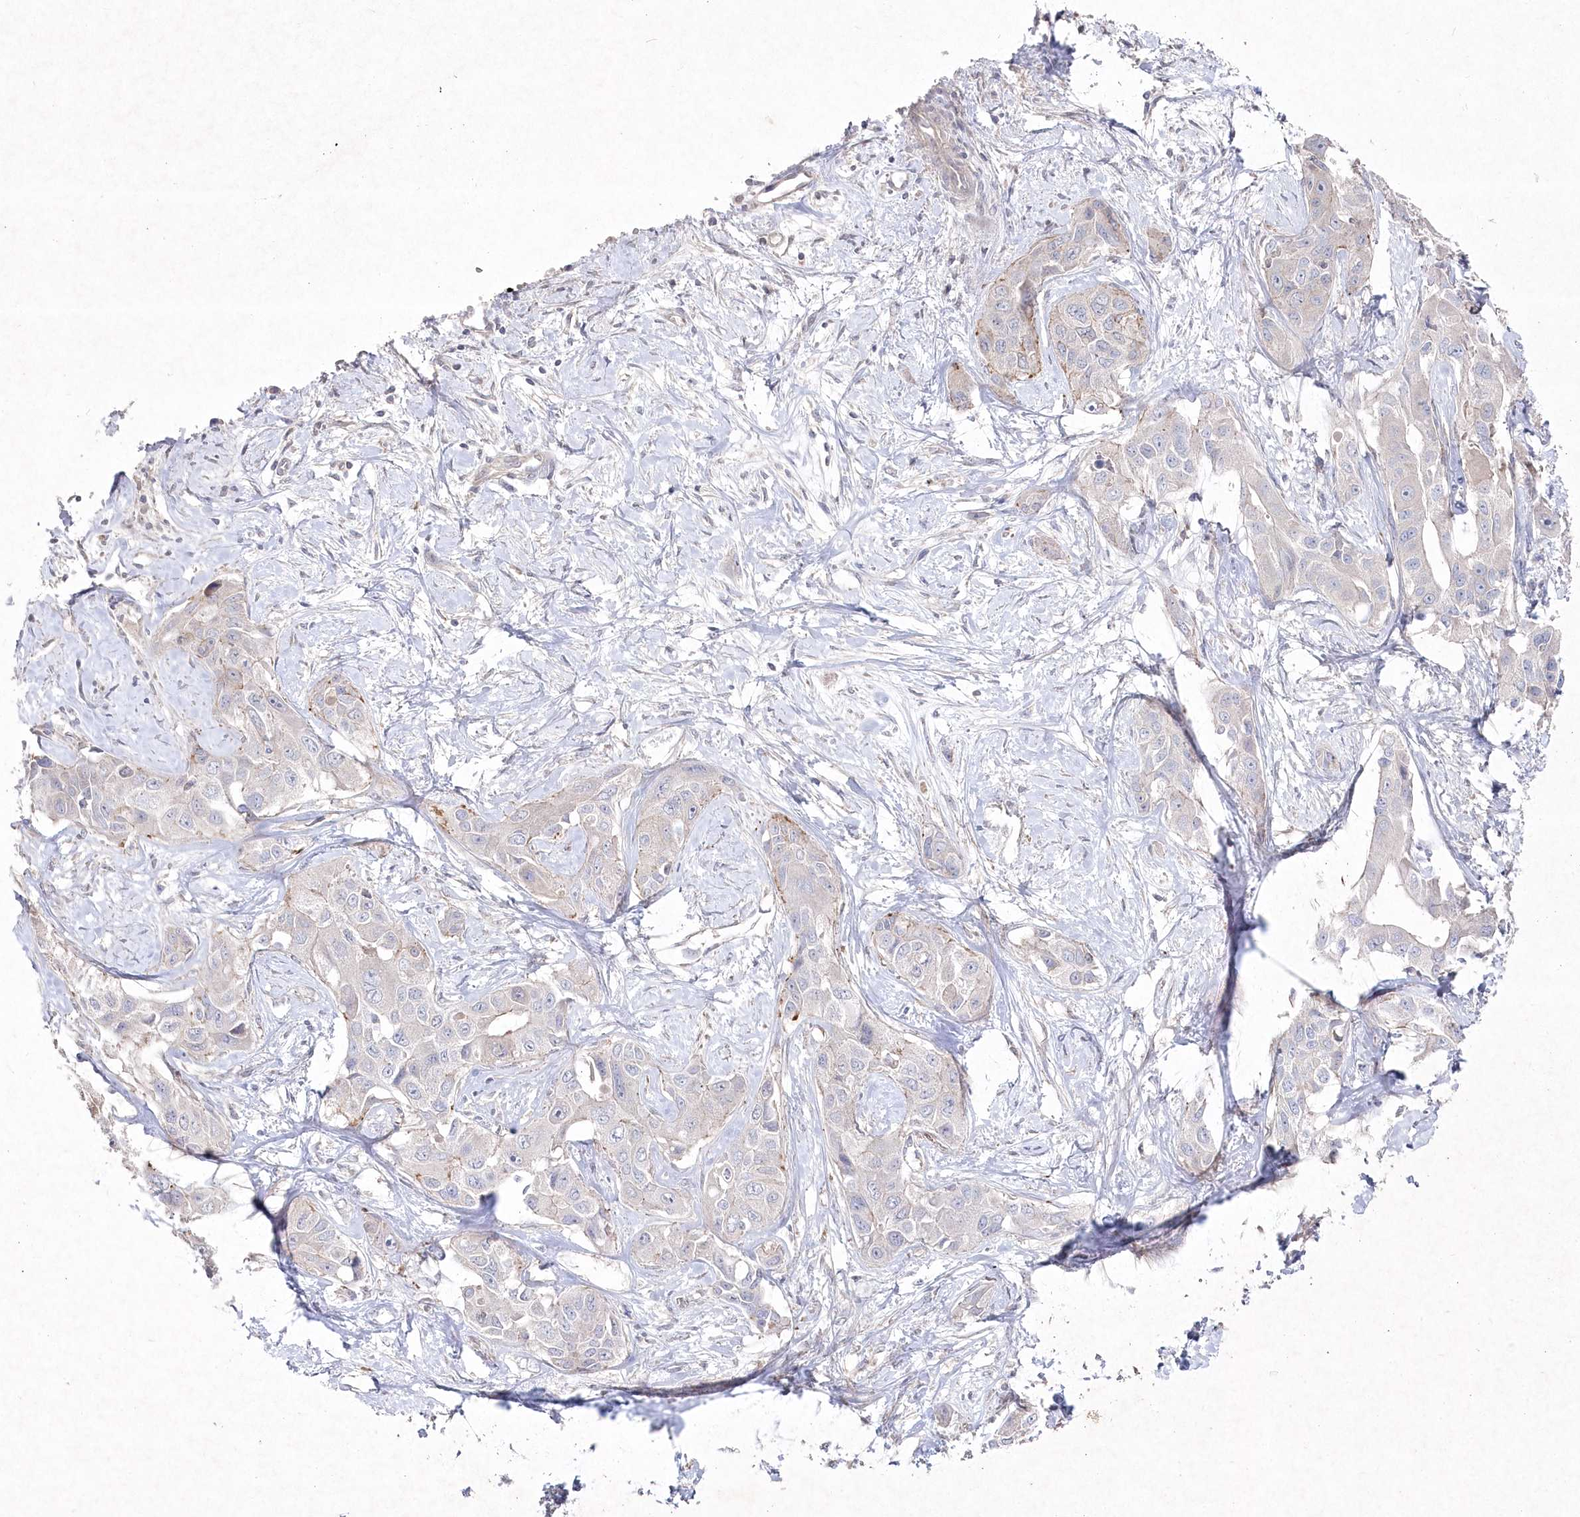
{"staining": {"intensity": "negative", "quantity": "none", "location": "none"}, "tissue": "liver cancer", "cell_type": "Tumor cells", "image_type": "cancer", "snomed": [{"axis": "morphology", "description": "Cholangiocarcinoma"}, {"axis": "topography", "description": "Liver"}], "caption": "Tumor cells show no significant positivity in liver cancer (cholangiocarcinoma).", "gene": "TGFBRAP1", "patient": {"sex": "male", "age": 59}}